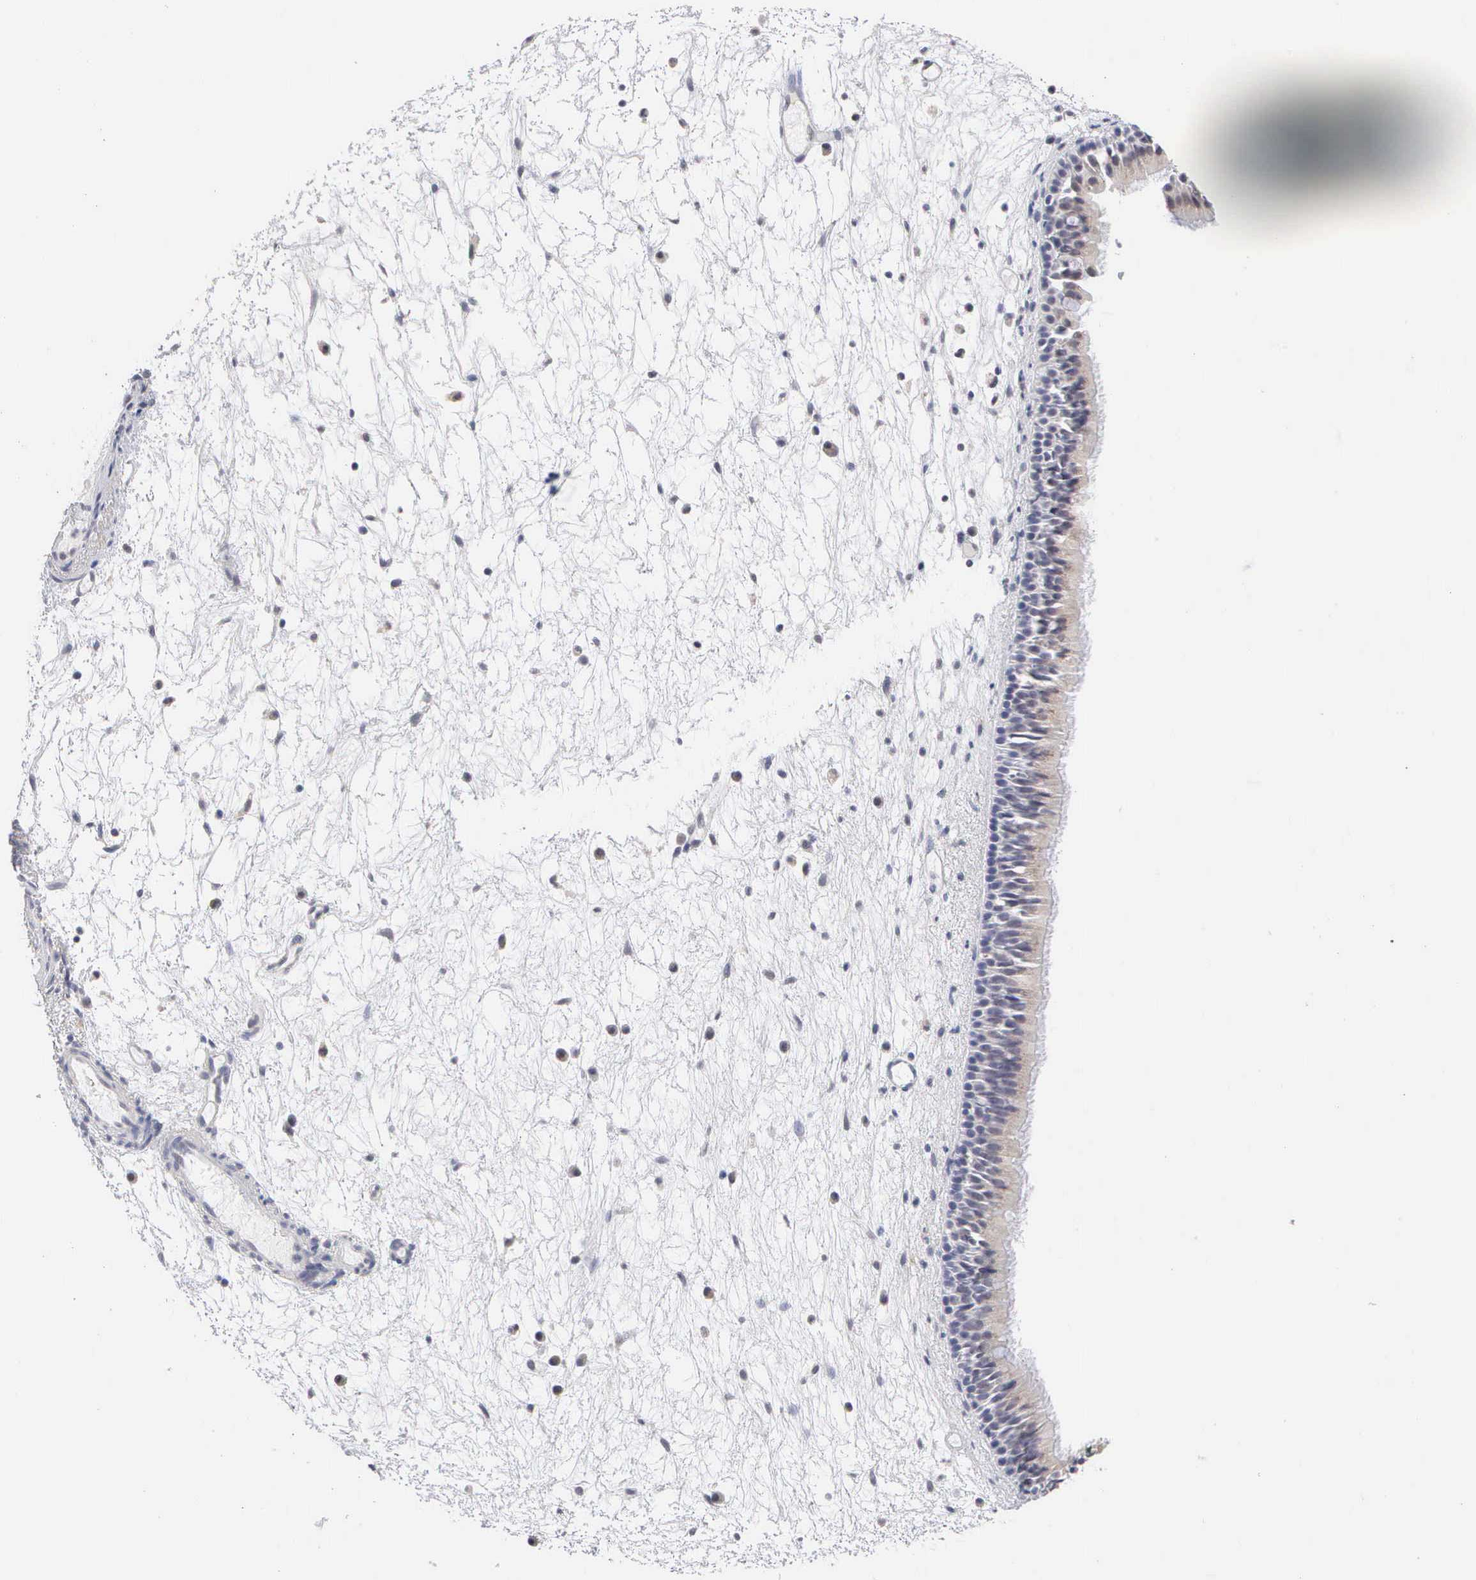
{"staining": {"intensity": "moderate", "quantity": ">75%", "location": "cytoplasmic/membranous,nuclear"}, "tissue": "nasopharynx", "cell_type": "Respiratory epithelial cells", "image_type": "normal", "snomed": [{"axis": "morphology", "description": "Normal tissue, NOS"}, {"axis": "topography", "description": "Nasopharynx"}], "caption": "Immunohistochemical staining of benign human nasopharynx displays >75% levels of moderate cytoplasmic/membranous,nuclear protein staining in approximately >75% of respiratory epithelial cells.", "gene": "KDM6A", "patient": {"sex": "female", "age": 78}}